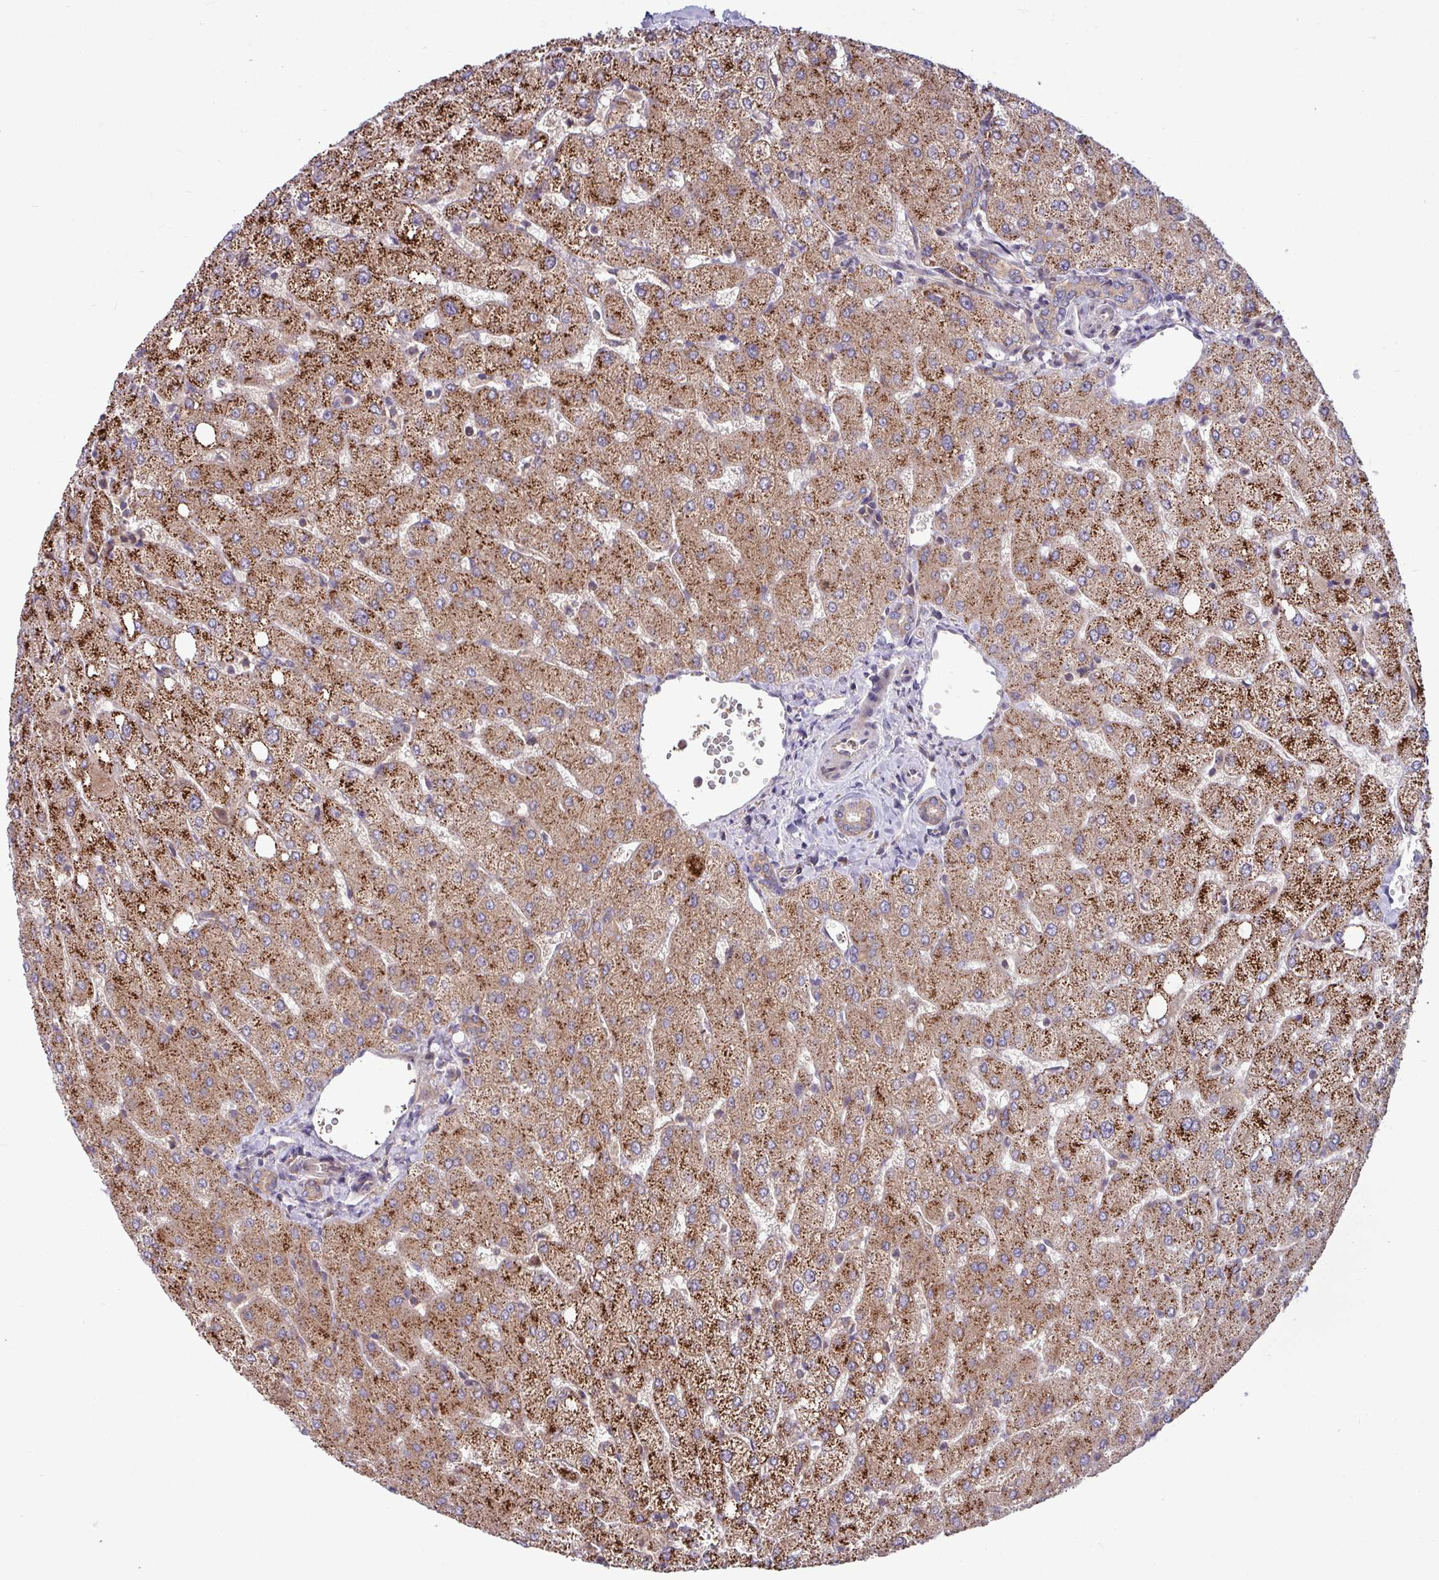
{"staining": {"intensity": "weak", "quantity": ">75%", "location": "cytoplasmic/membranous"}, "tissue": "liver", "cell_type": "Cholangiocytes", "image_type": "normal", "snomed": [{"axis": "morphology", "description": "Normal tissue, NOS"}, {"axis": "topography", "description": "Liver"}], "caption": "Immunohistochemical staining of unremarkable liver reveals >75% levels of weak cytoplasmic/membranous protein staining in approximately >75% of cholangiocytes.", "gene": "LSM12", "patient": {"sex": "female", "age": 54}}